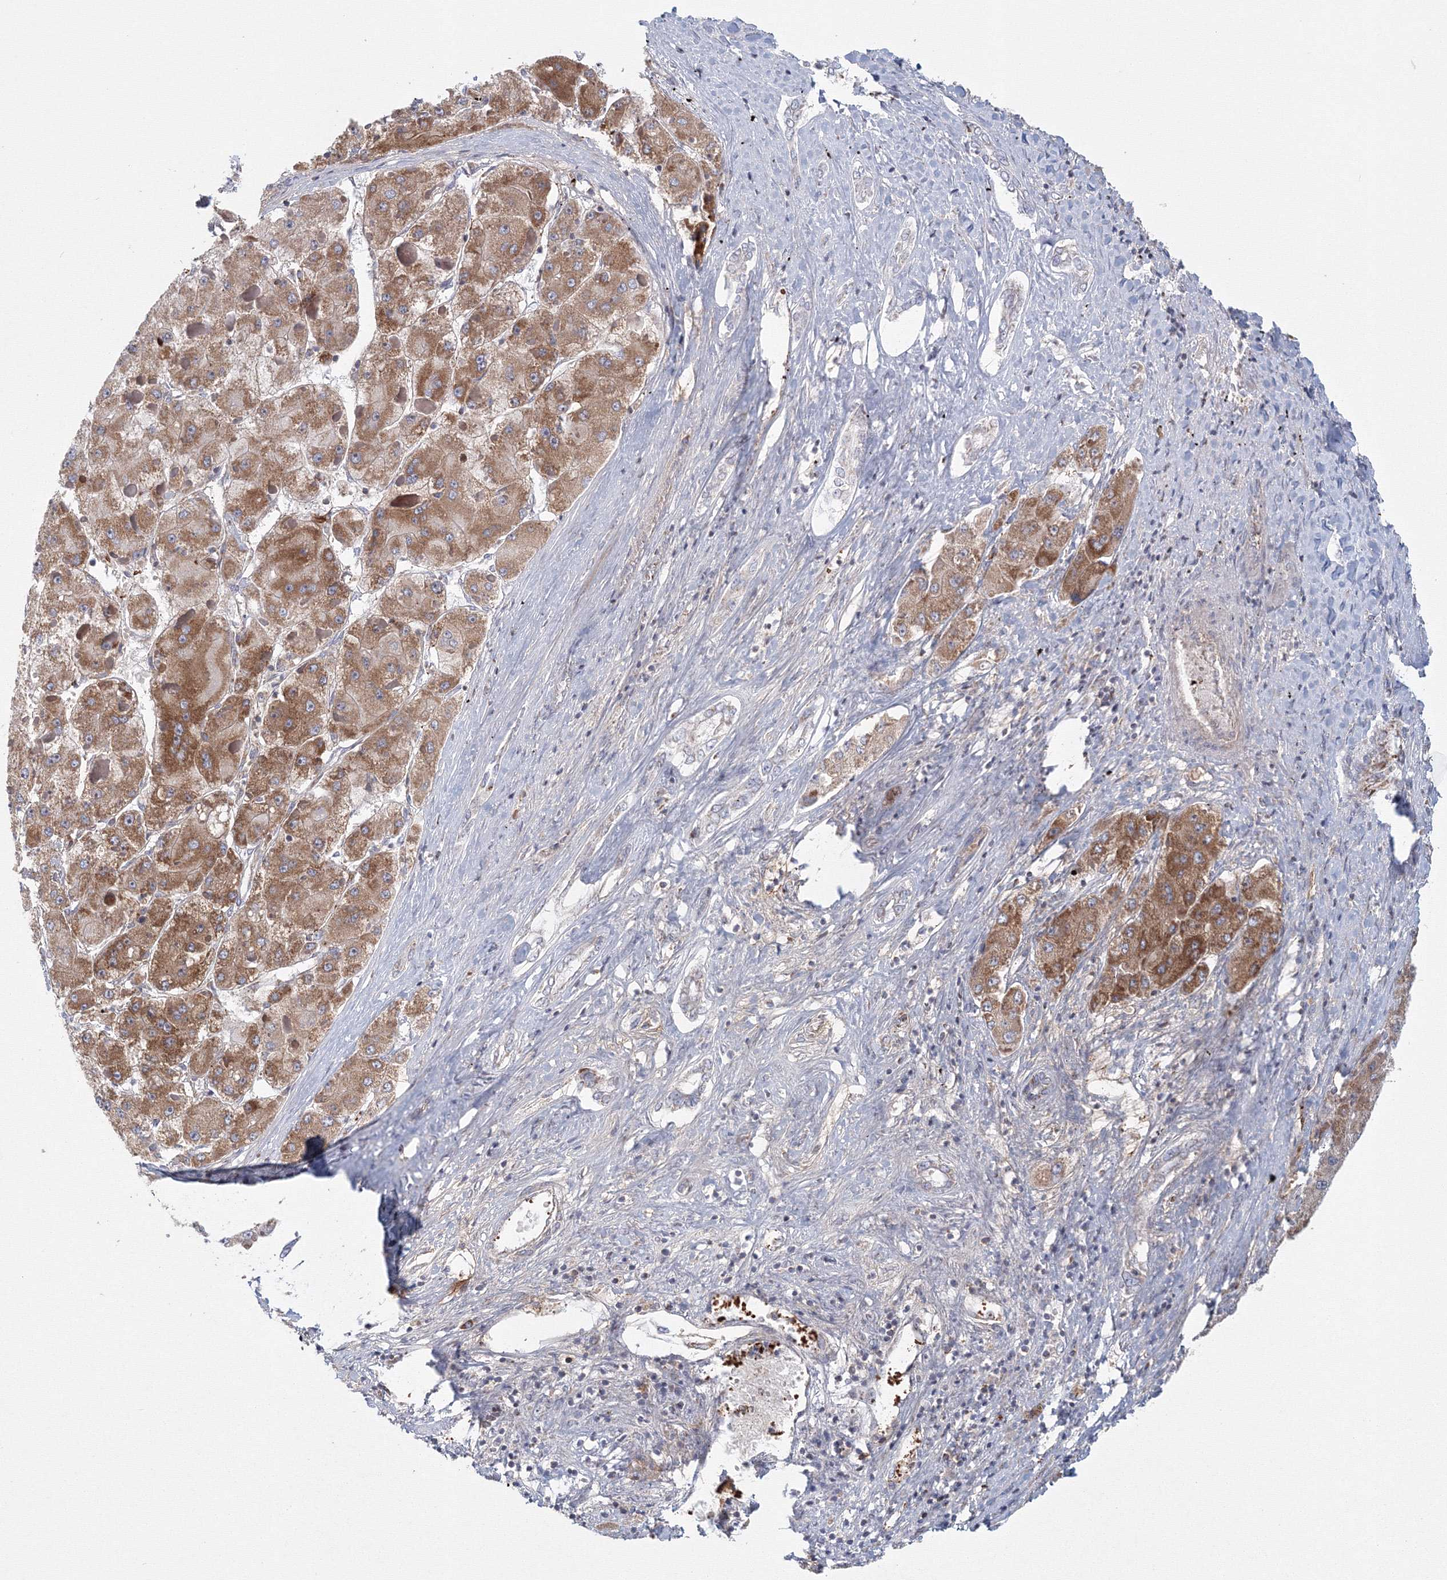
{"staining": {"intensity": "moderate", "quantity": ">75%", "location": "cytoplasmic/membranous"}, "tissue": "liver cancer", "cell_type": "Tumor cells", "image_type": "cancer", "snomed": [{"axis": "morphology", "description": "Carcinoma, Hepatocellular, NOS"}, {"axis": "topography", "description": "Liver"}], "caption": "A brown stain labels moderate cytoplasmic/membranous positivity of a protein in human hepatocellular carcinoma (liver) tumor cells.", "gene": "GRPEL1", "patient": {"sex": "female", "age": 73}}